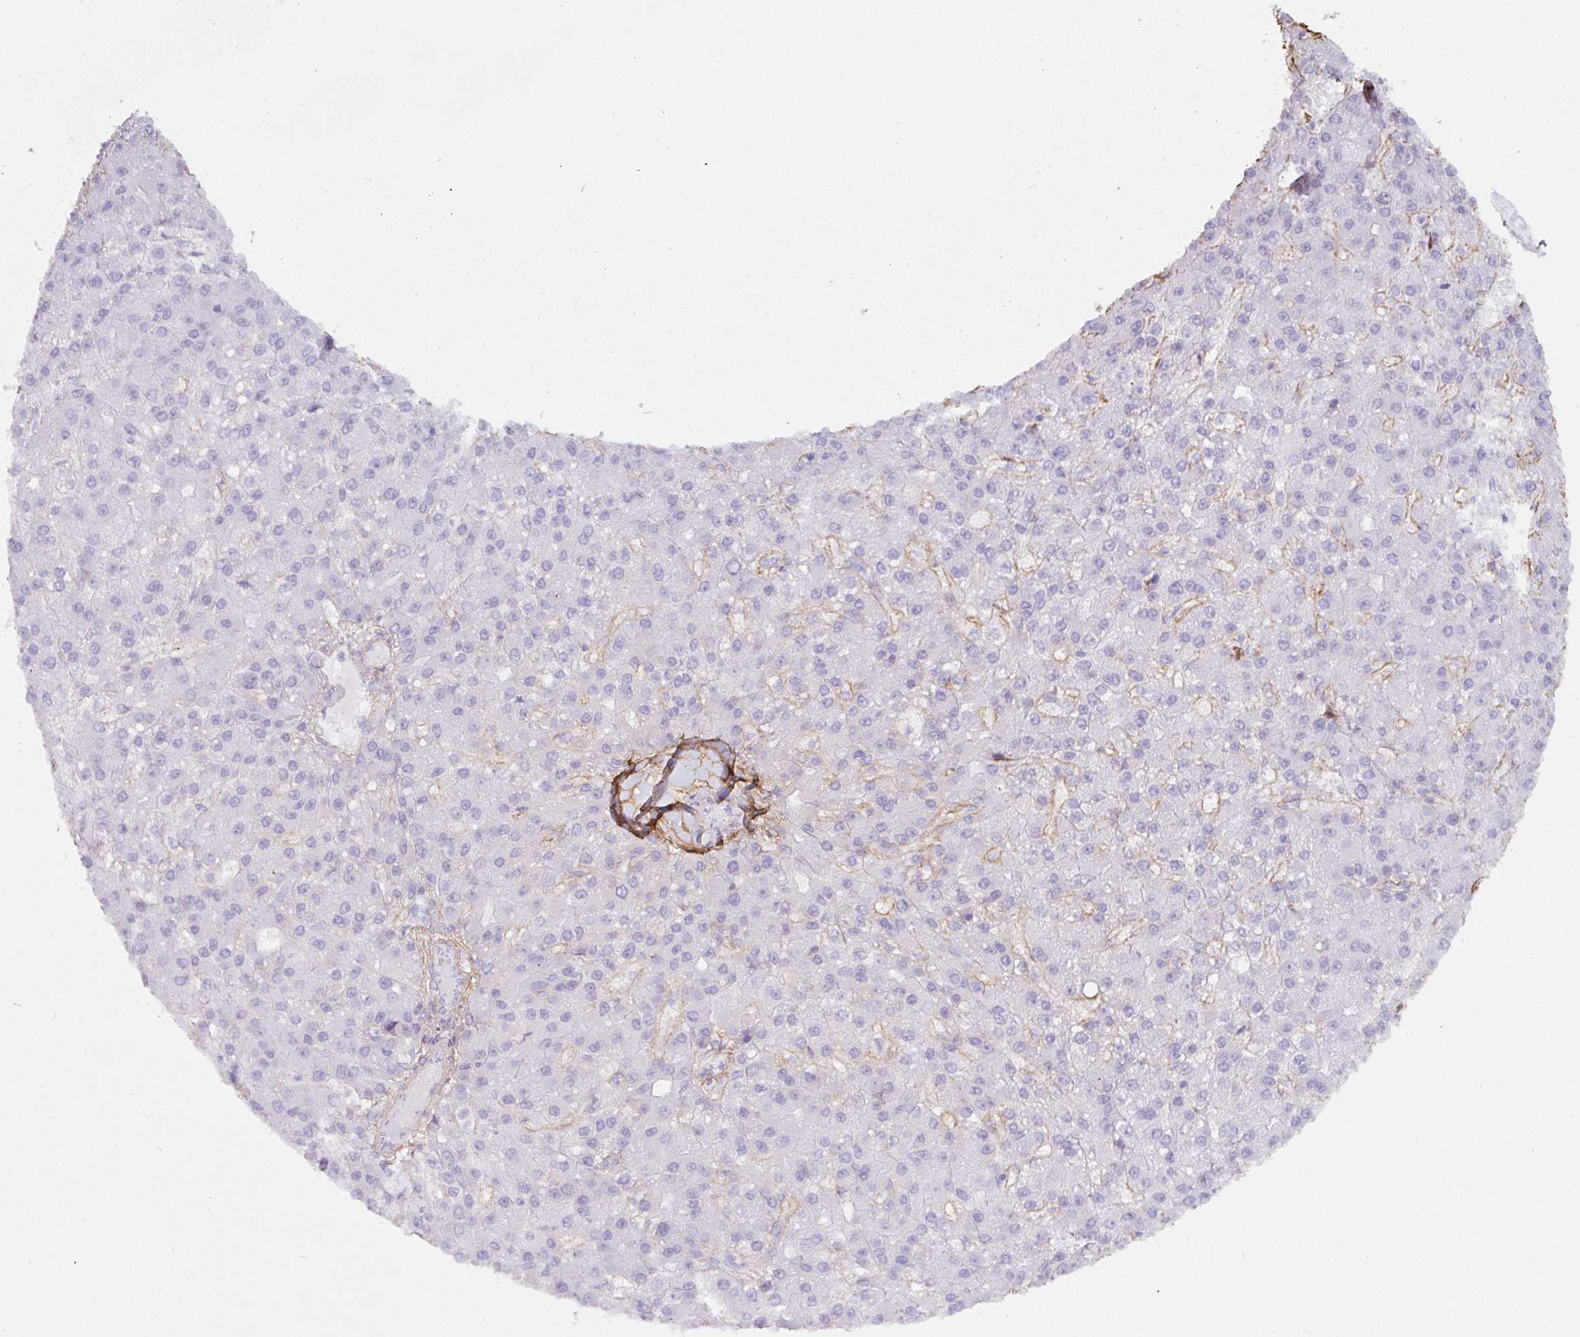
{"staining": {"intensity": "negative", "quantity": "none", "location": "none"}, "tissue": "liver cancer", "cell_type": "Tumor cells", "image_type": "cancer", "snomed": [{"axis": "morphology", "description": "Carcinoma, Hepatocellular, NOS"}, {"axis": "topography", "description": "Liver"}], "caption": "Tumor cells are negative for protein expression in human liver cancer. (Brightfield microscopy of DAB (3,3'-diaminobenzidine) IHC at high magnification).", "gene": "LOXL4", "patient": {"sex": "male", "age": 67}}